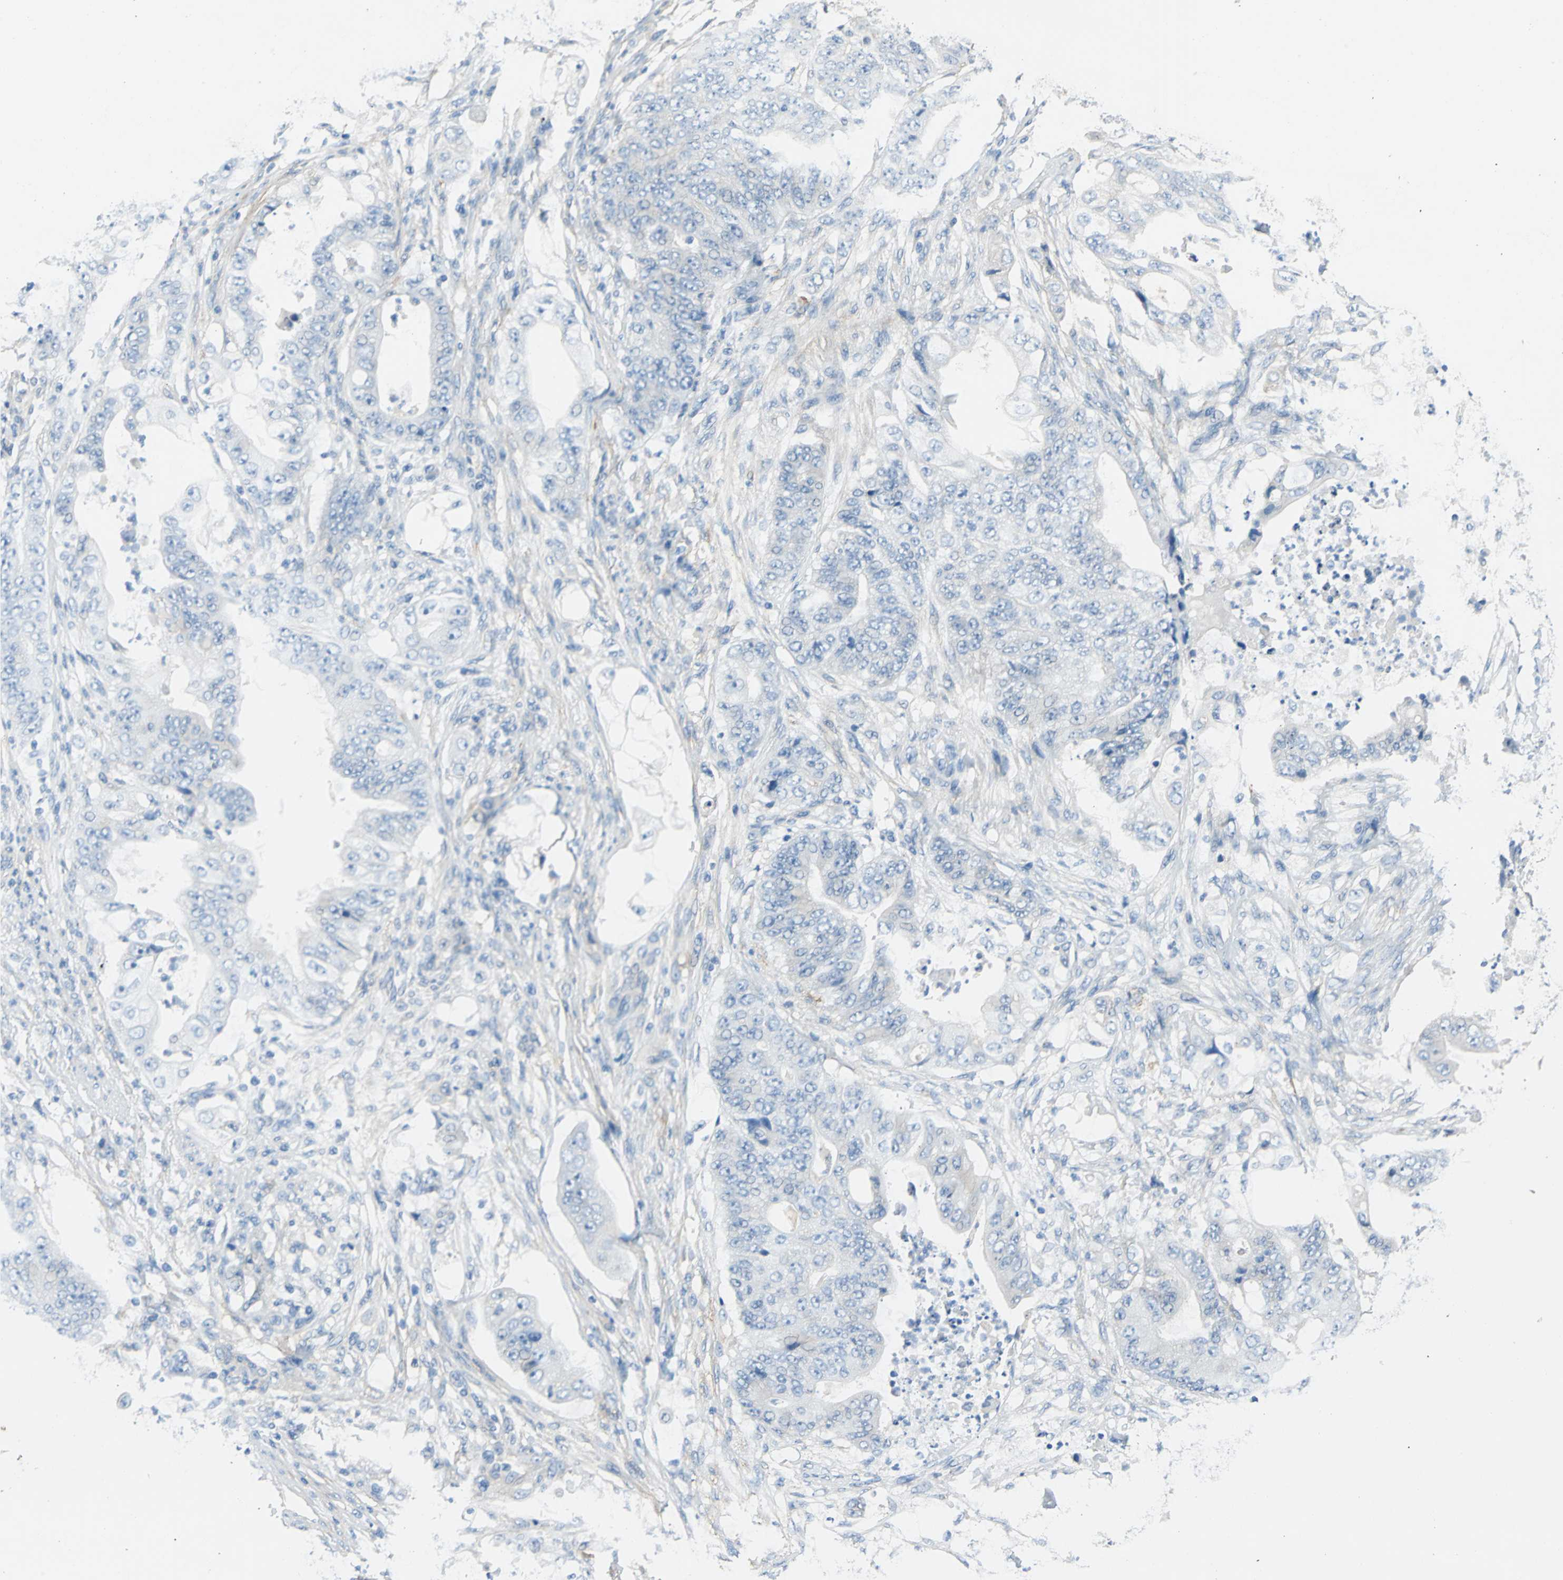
{"staining": {"intensity": "negative", "quantity": "none", "location": "none"}, "tissue": "stomach cancer", "cell_type": "Tumor cells", "image_type": "cancer", "snomed": [{"axis": "morphology", "description": "Adenocarcinoma, NOS"}, {"axis": "topography", "description": "Stomach"}], "caption": "A micrograph of human stomach cancer is negative for staining in tumor cells.", "gene": "AKAP12", "patient": {"sex": "female", "age": 73}}